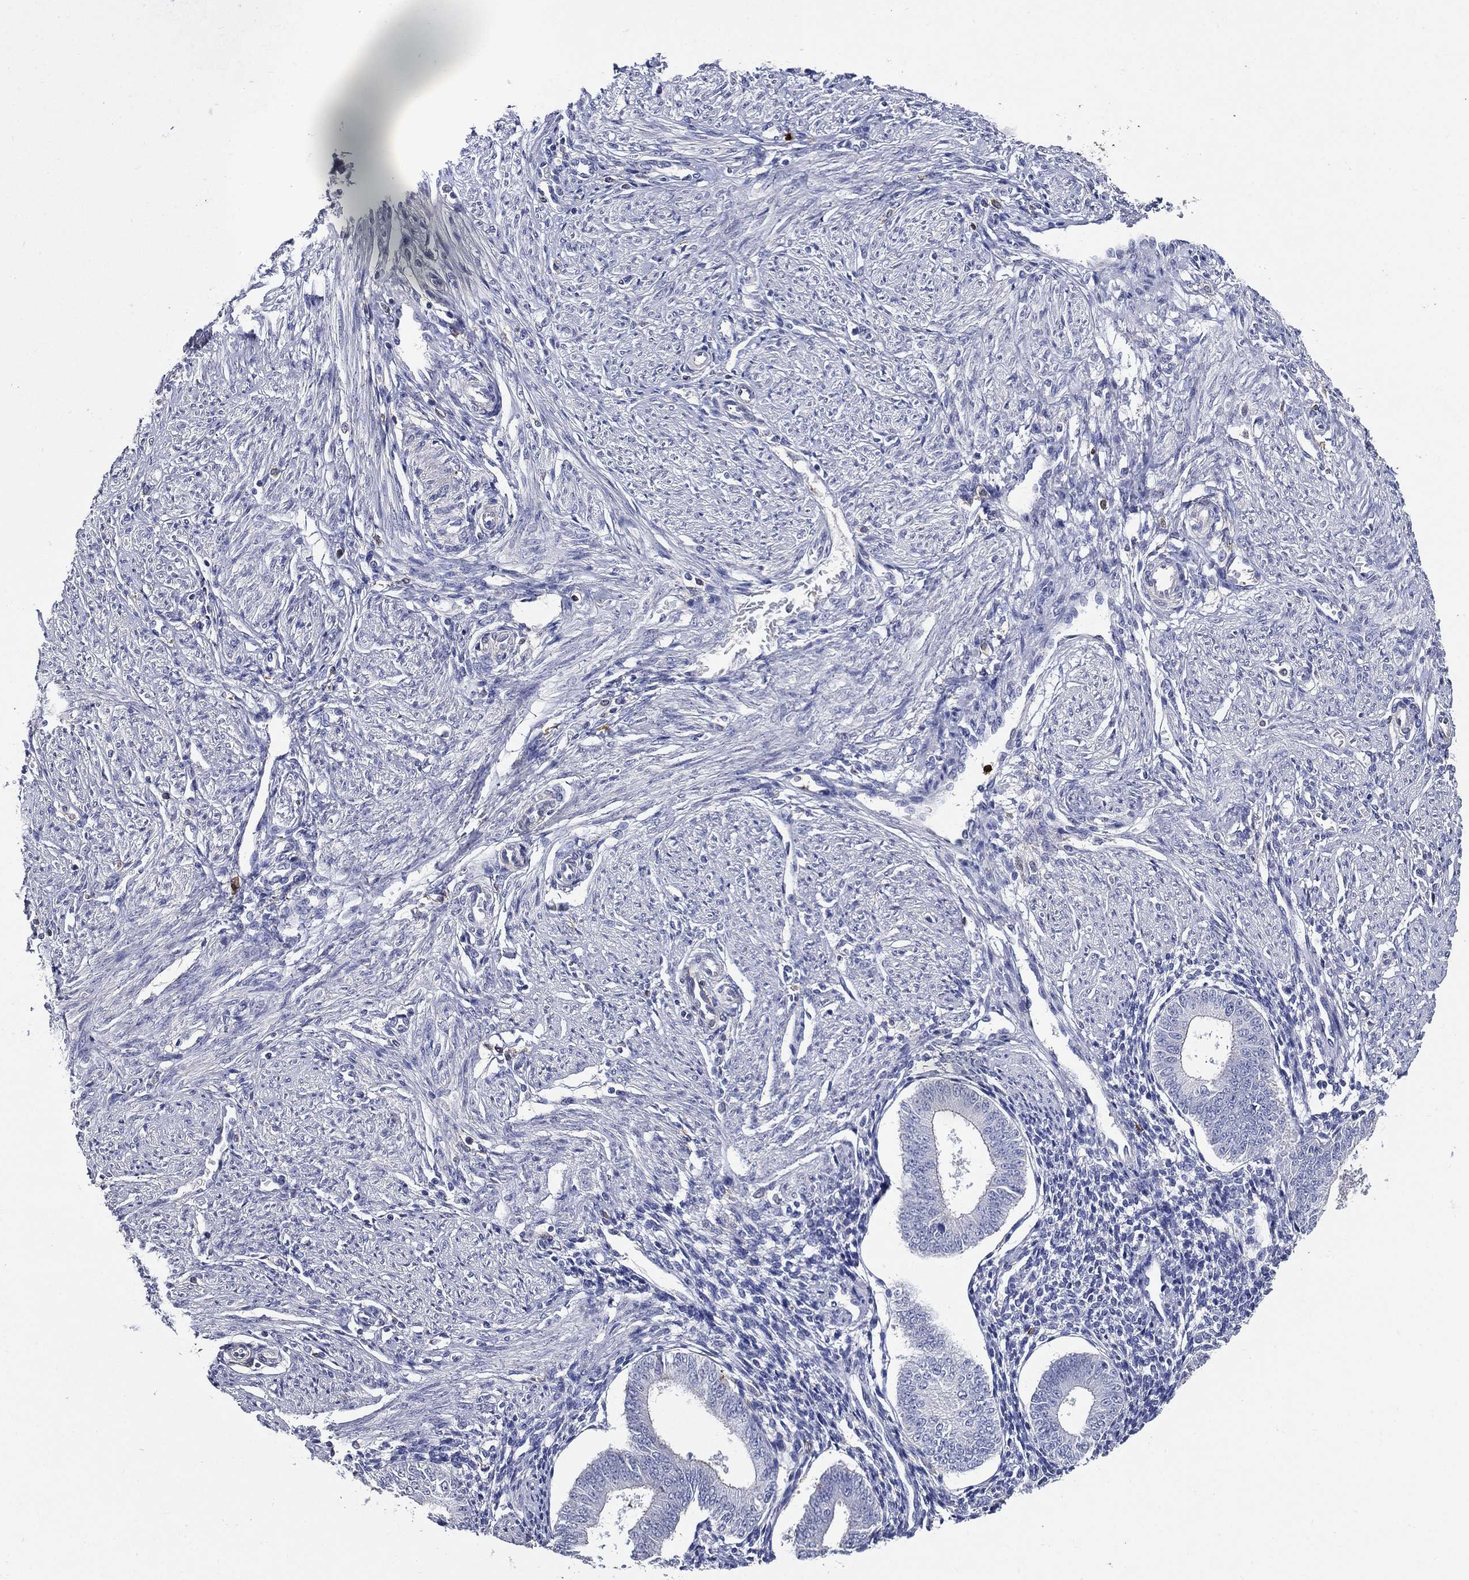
{"staining": {"intensity": "negative", "quantity": "none", "location": "none"}, "tissue": "endometrium", "cell_type": "Cells in endometrial stroma", "image_type": "normal", "snomed": [{"axis": "morphology", "description": "Normal tissue, NOS"}, {"axis": "topography", "description": "Endometrium"}], "caption": "The immunohistochemistry (IHC) photomicrograph has no significant expression in cells in endometrial stroma of endometrium.", "gene": "GPR171", "patient": {"sex": "female", "age": 39}}